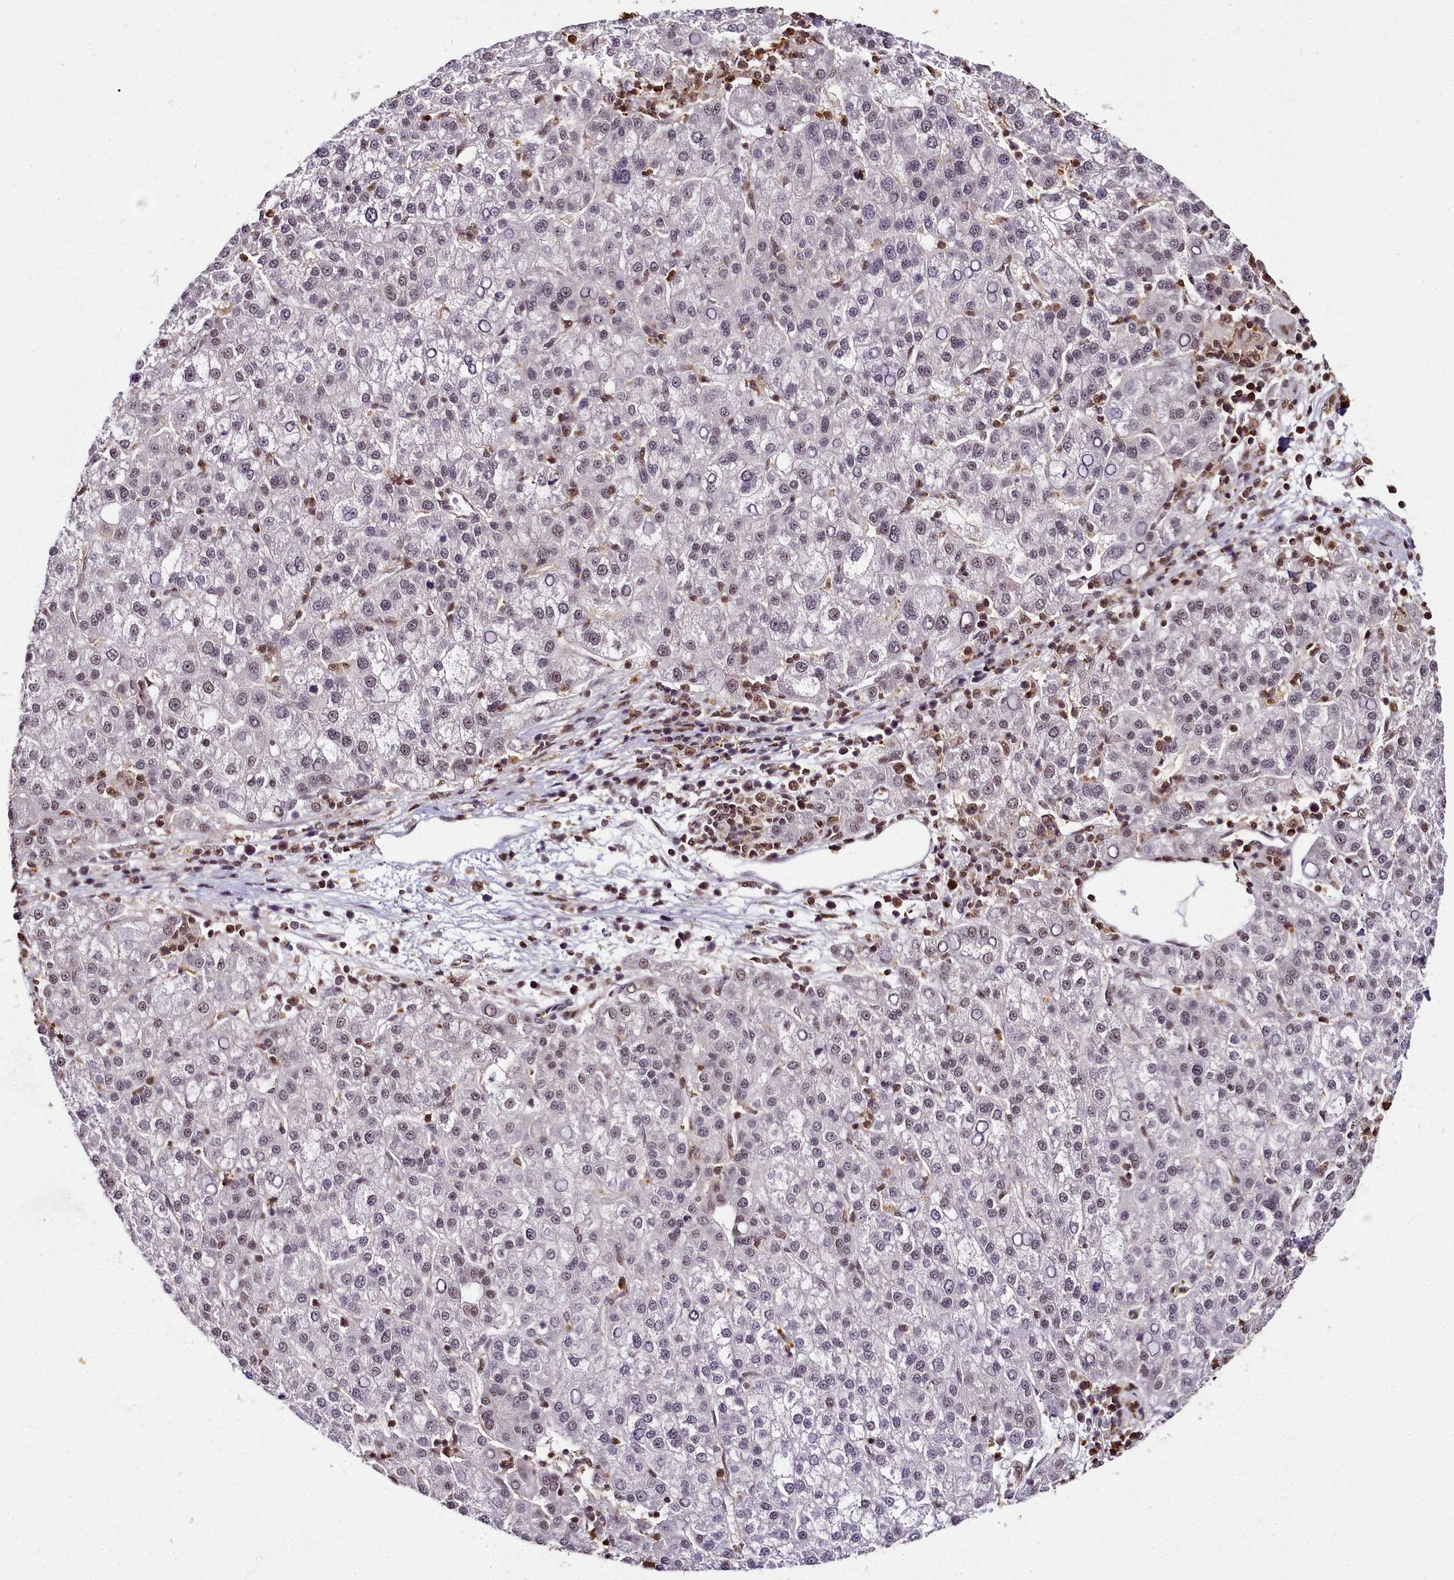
{"staining": {"intensity": "negative", "quantity": "none", "location": "none"}, "tissue": "liver cancer", "cell_type": "Tumor cells", "image_type": "cancer", "snomed": [{"axis": "morphology", "description": "Carcinoma, Hepatocellular, NOS"}, {"axis": "topography", "description": "Liver"}], "caption": "Immunohistochemistry histopathology image of neoplastic tissue: liver cancer stained with DAB exhibits no significant protein staining in tumor cells.", "gene": "PPP4C", "patient": {"sex": "female", "age": 58}}